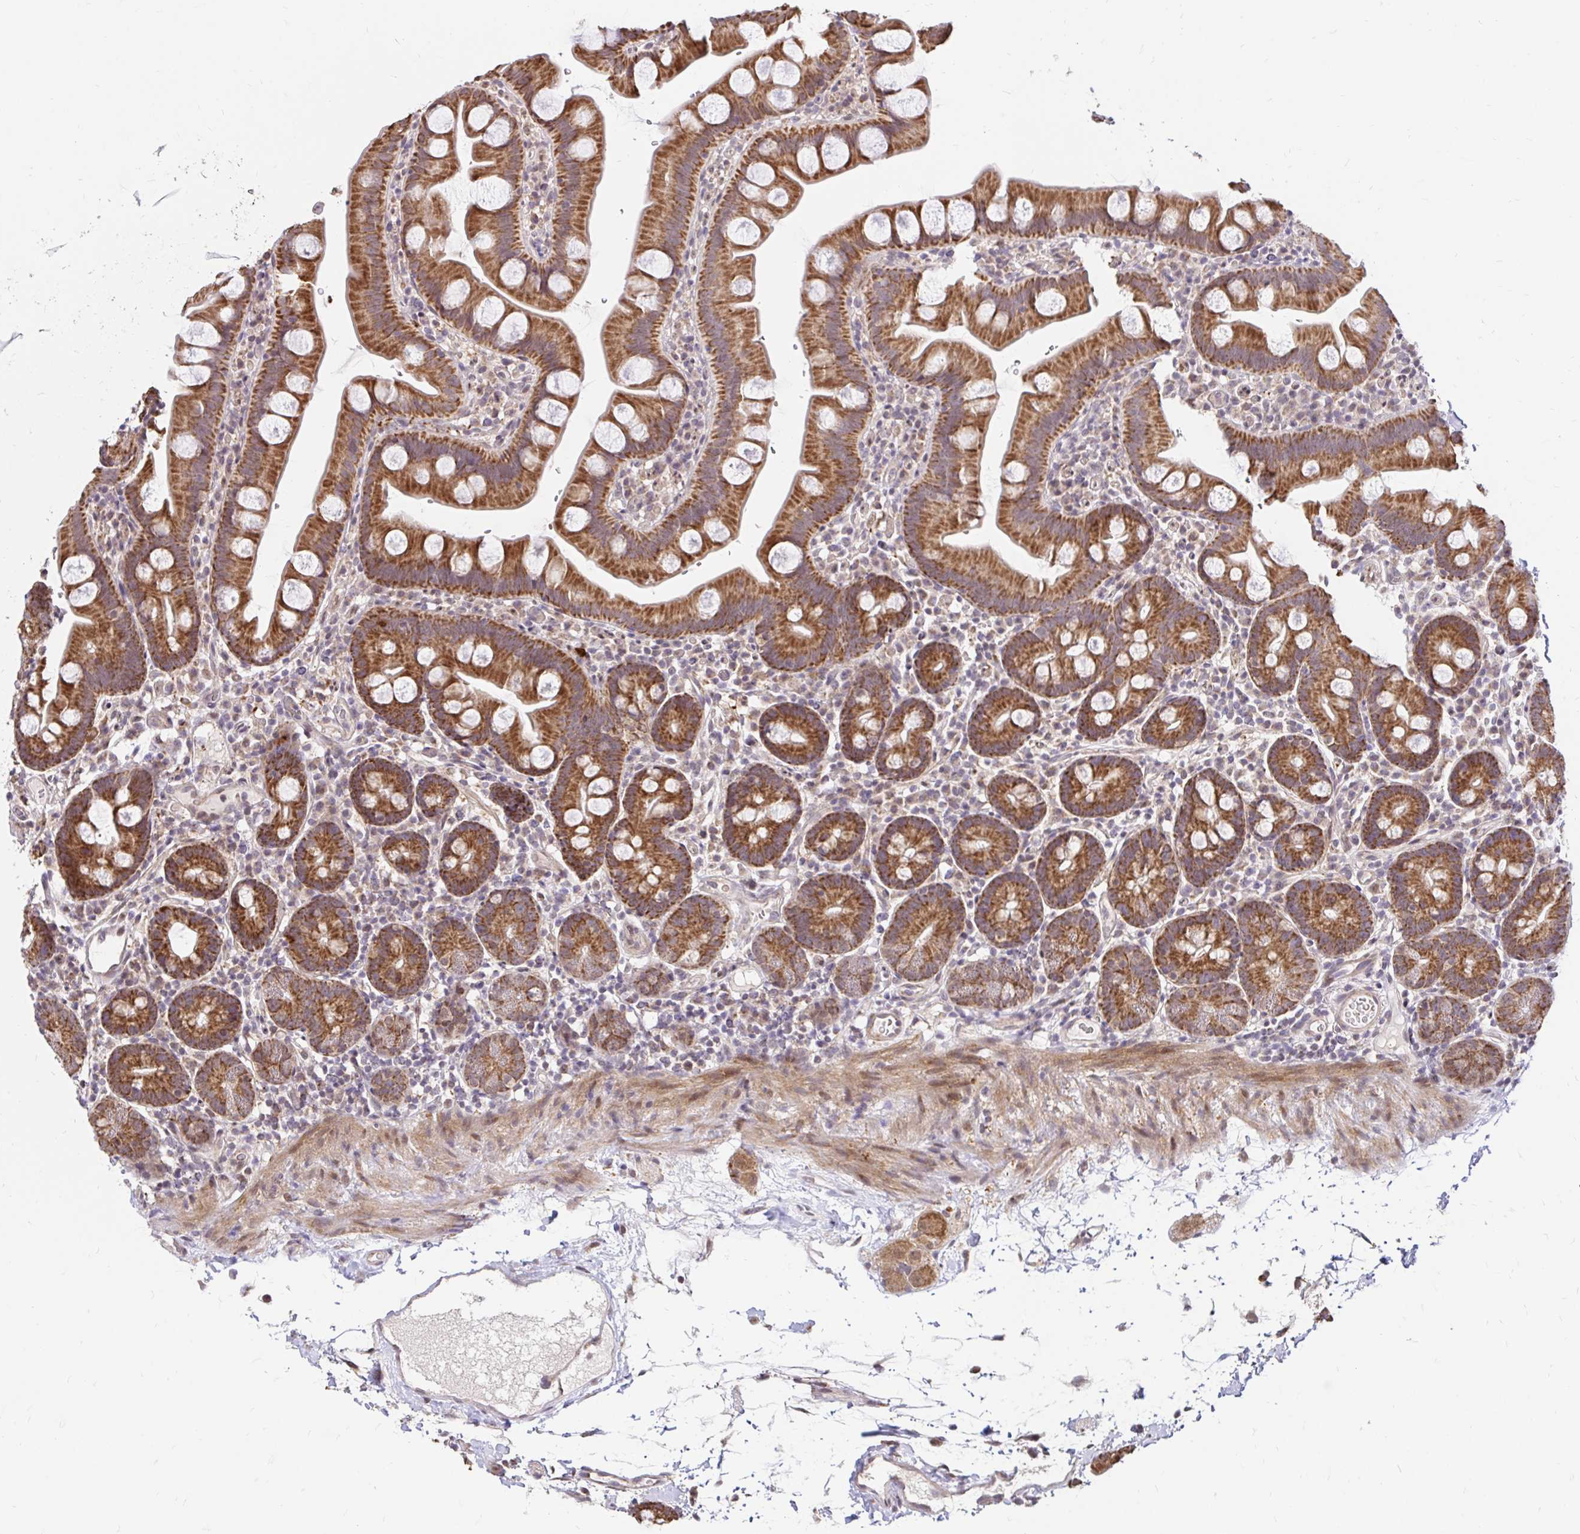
{"staining": {"intensity": "strong", "quantity": ">75%", "location": "cytoplasmic/membranous"}, "tissue": "small intestine", "cell_type": "Glandular cells", "image_type": "normal", "snomed": [{"axis": "morphology", "description": "Normal tissue, NOS"}, {"axis": "topography", "description": "Small intestine"}], "caption": "Brown immunohistochemical staining in unremarkable human small intestine shows strong cytoplasmic/membranous staining in about >75% of glandular cells.", "gene": "TIMM50", "patient": {"sex": "female", "age": 68}}